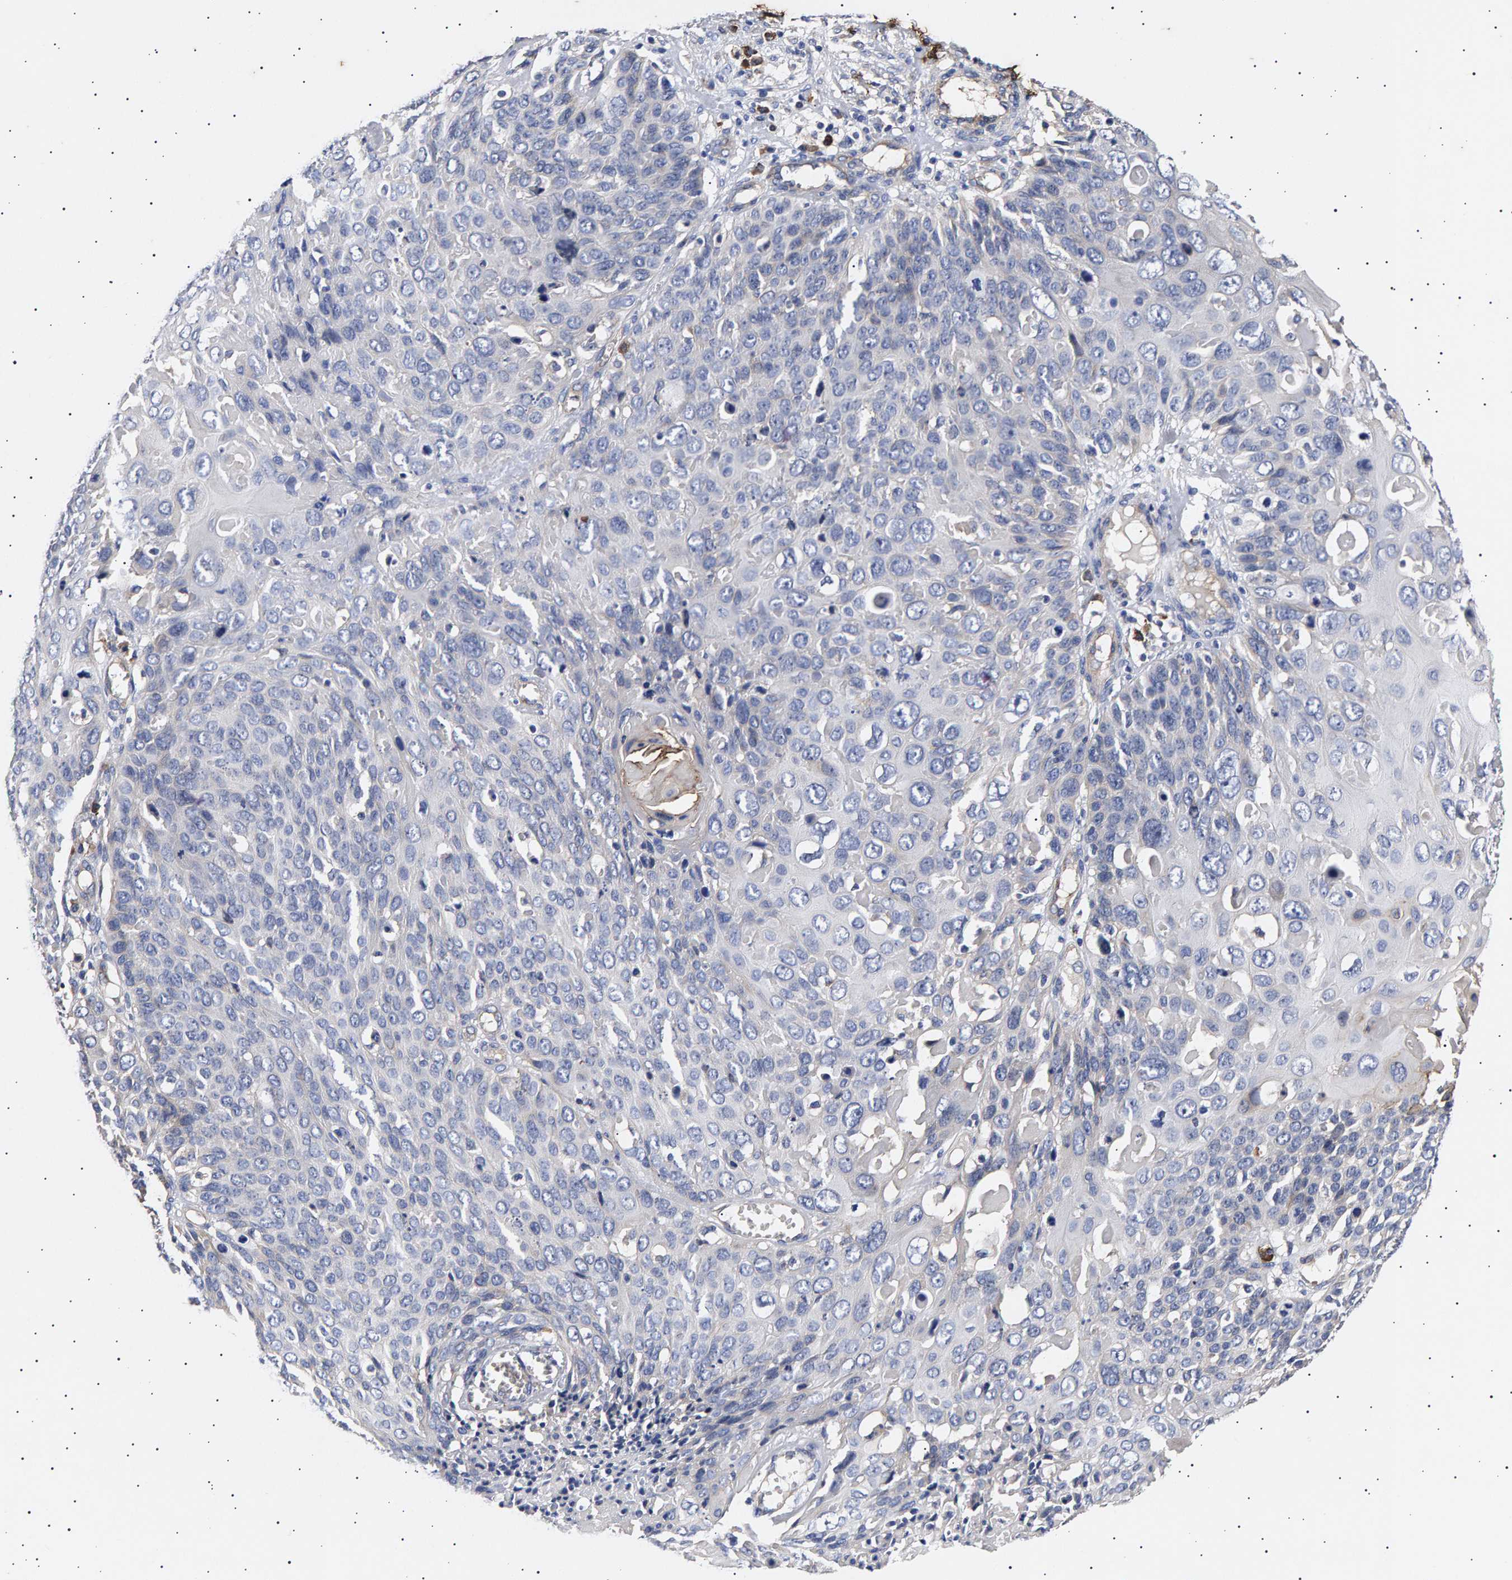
{"staining": {"intensity": "negative", "quantity": "none", "location": "none"}, "tissue": "cervical cancer", "cell_type": "Tumor cells", "image_type": "cancer", "snomed": [{"axis": "morphology", "description": "Squamous cell carcinoma, NOS"}, {"axis": "topography", "description": "Cervix"}], "caption": "IHC of human cervical squamous cell carcinoma demonstrates no staining in tumor cells. The staining was performed using DAB to visualize the protein expression in brown, while the nuclei were stained in blue with hematoxylin (Magnification: 20x).", "gene": "ANKRD40", "patient": {"sex": "female", "age": 74}}